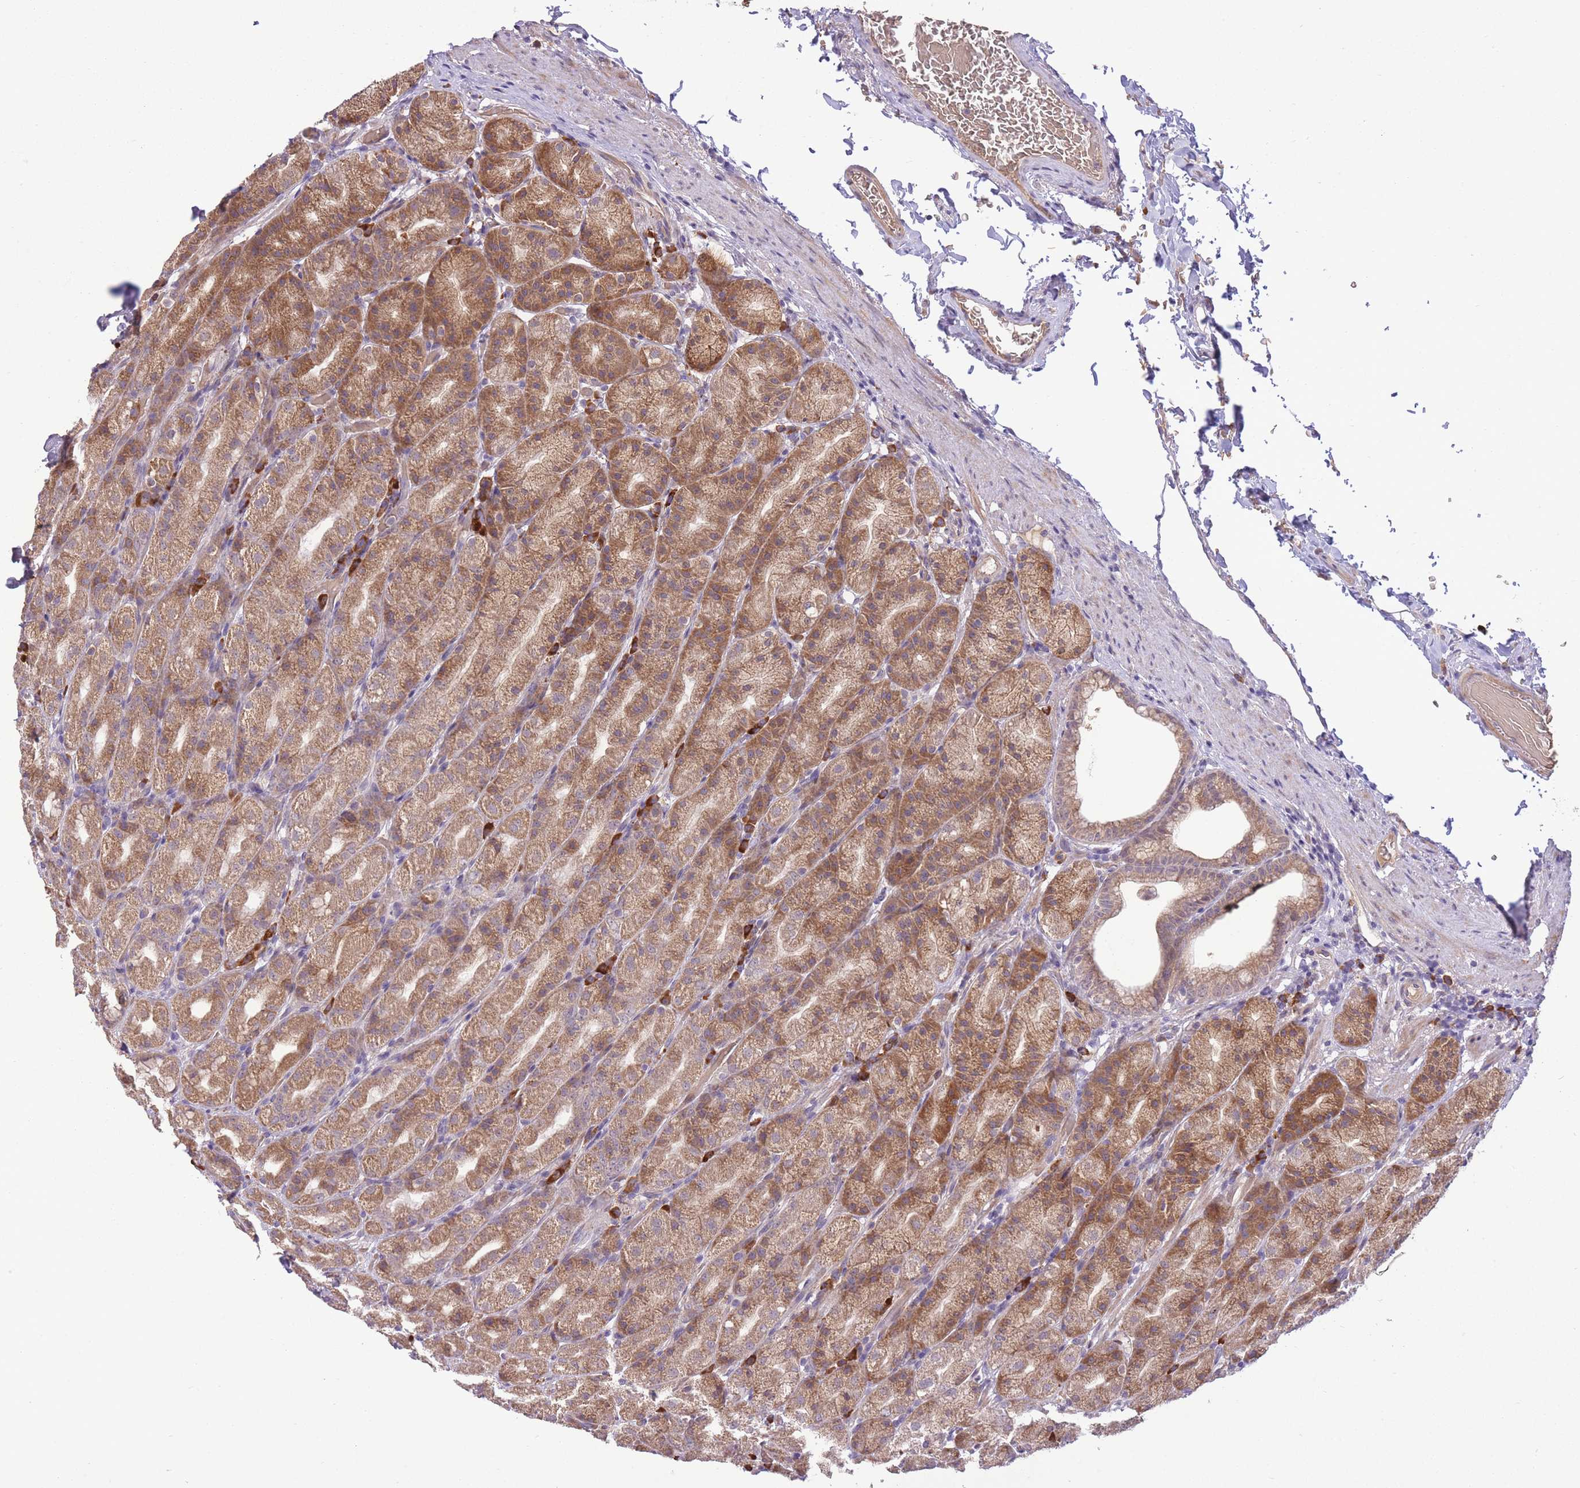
{"staining": {"intensity": "moderate", "quantity": ">75%", "location": "cytoplasmic/membranous"}, "tissue": "stomach", "cell_type": "Glandular cells", "image_type": "normal", "snomed": [{"axis": "morphology", "description": "Normal tissue, NOS"}, {"axis": "topography", "description": "Stomach, upper"}, {"axis": "topography", "description": "Stomach"}], "caption": "DAB (3,3'-diaminobenzidine) immunohistochemical staining of benign human stomach reveals moderate cytoplasmic/membranous protein staining in about >75% of glandular cells.", "gene": "POLR3F", "patient": {"sex": "male", "age": 68}}